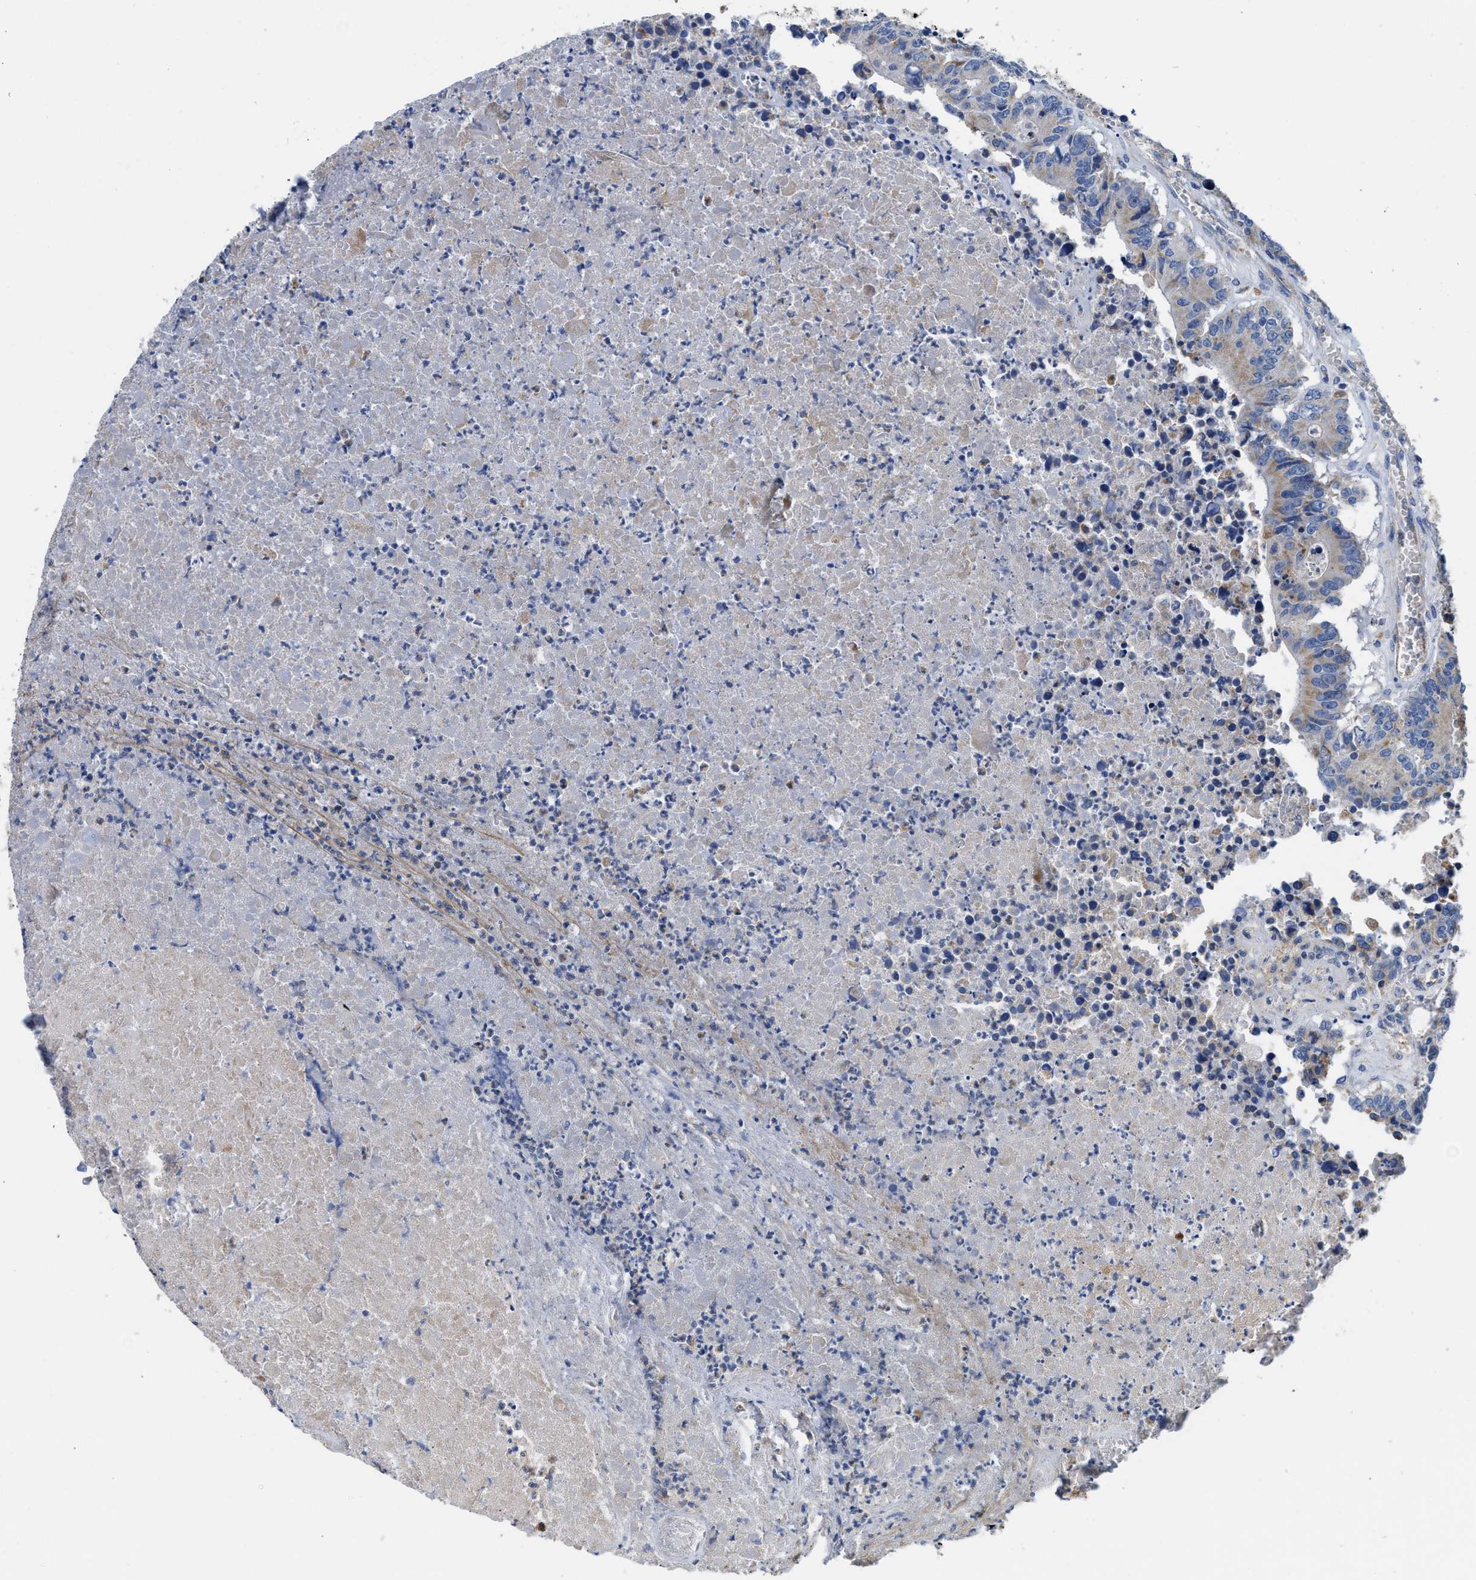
{"staining": {"intensity": "moderate", "quantity": ">75%", "location": "cytoplasmic/membranous"}, "tissue": "colorectal cancer", "cell_type": "Tumor cells", "image_type": "cancer", "snomed": [{"axis": "morphology", "description": "Adenocarcinoma, NOS"}, {"axis": "topography", "description": "Colon"}], "caption": "Colorectal cancer (adenocarcinoma) stained for a protein (brown) displays moderate cytoplasmic/membranous positive expression in approximately >75% of tumor cells.", "gene": "SLC25A13", "patient": {"sex": "male", "age": 87}}